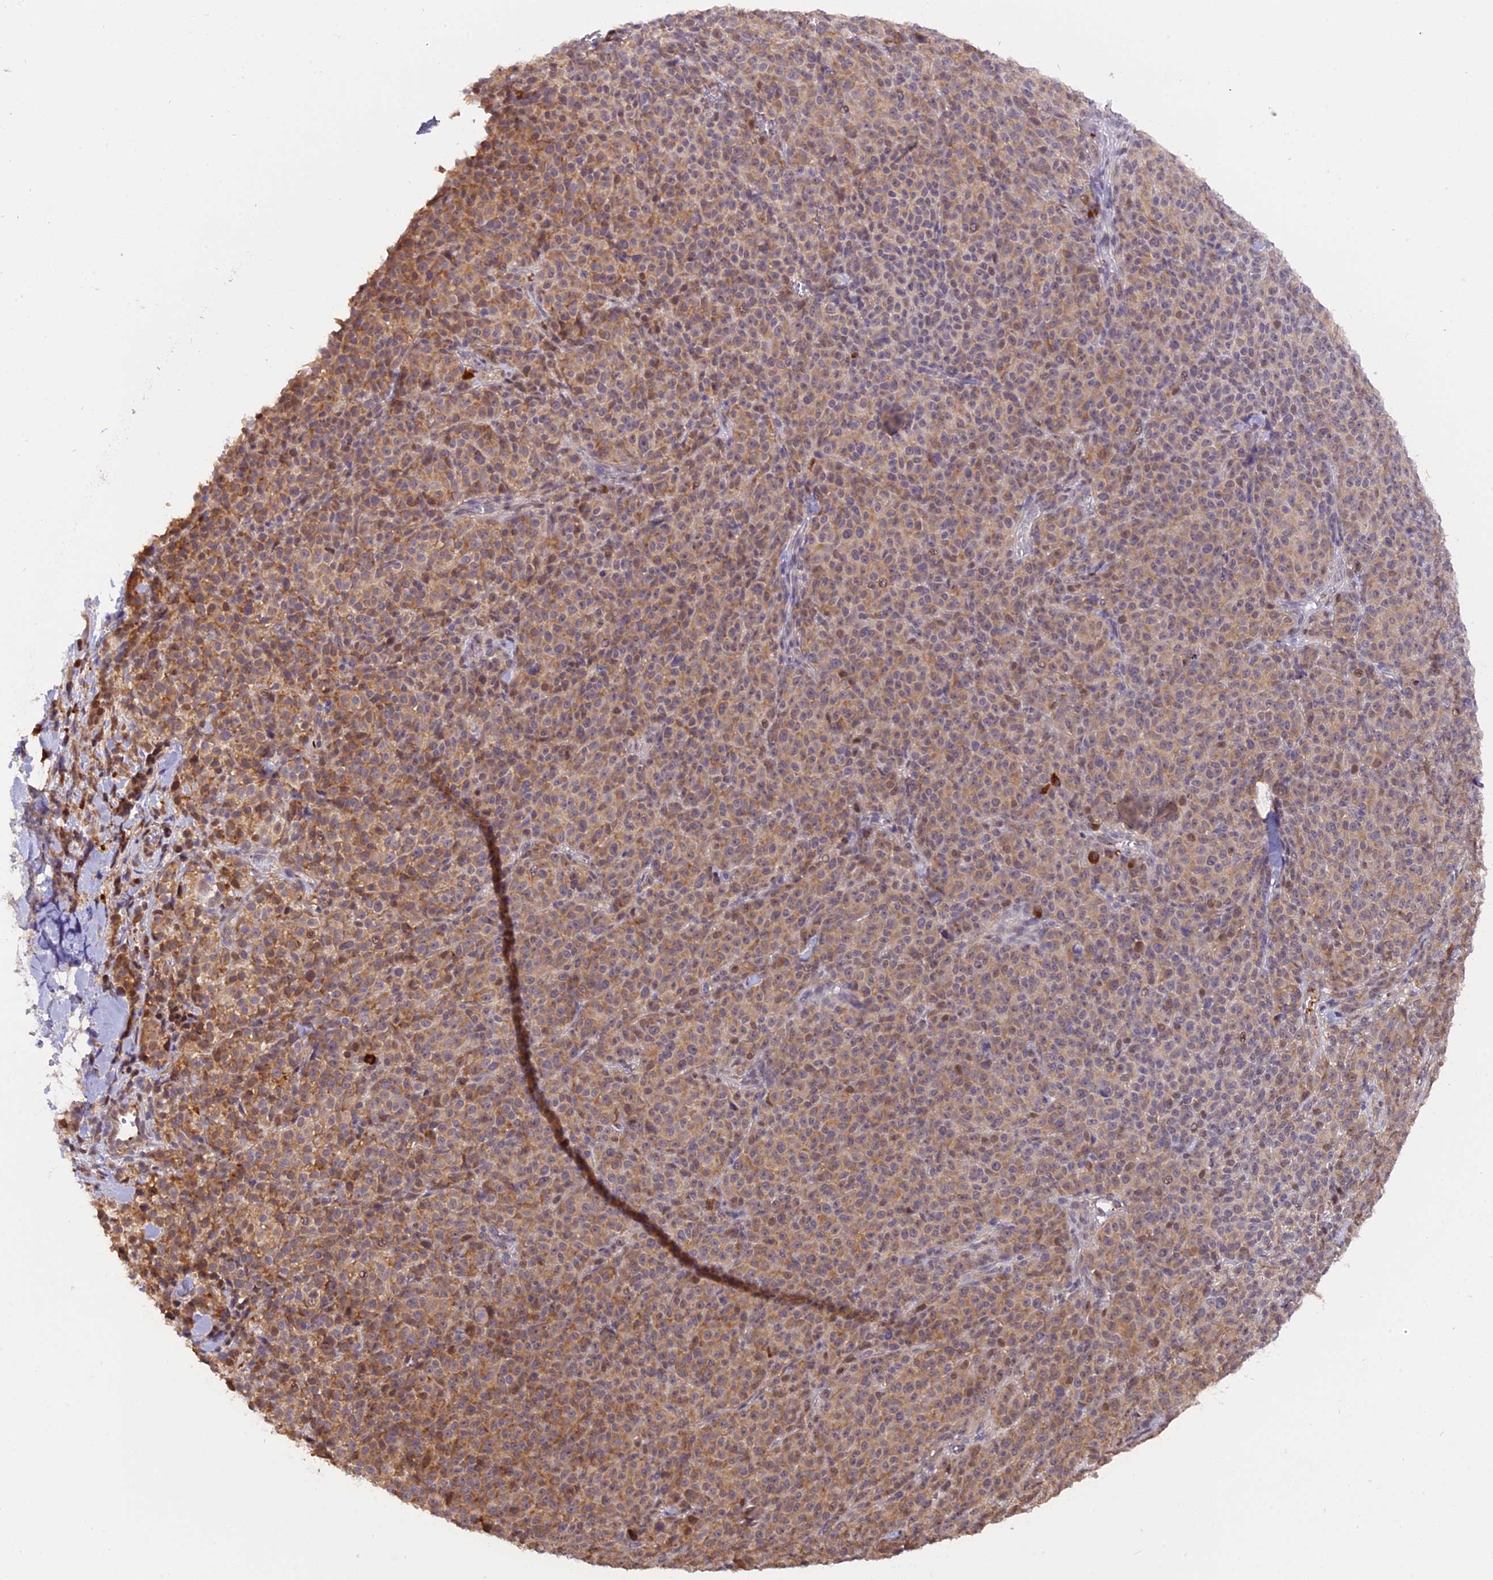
{"staining": {"intensity": "moderate", "quantity": ">75%", "location": "cytoplasmic/membranous"}, "tissue": "melanoma", "cell_type": "Tumor cells", "image_type": "cancer", "snomed": [{"axis": "morphology", "description": "Normal tissue, NOS"}, {"axis": "morphology", "description": "Malignant melanoma, NOS"}, {"axis": "topography", "description": "Skin"}], "caption": "Human malignant melanoma stained with a protein marker reveals moderate staining in tumor cells.", "gene": "HERPUD1", "patient": {"sex": "female", "age": 34}}